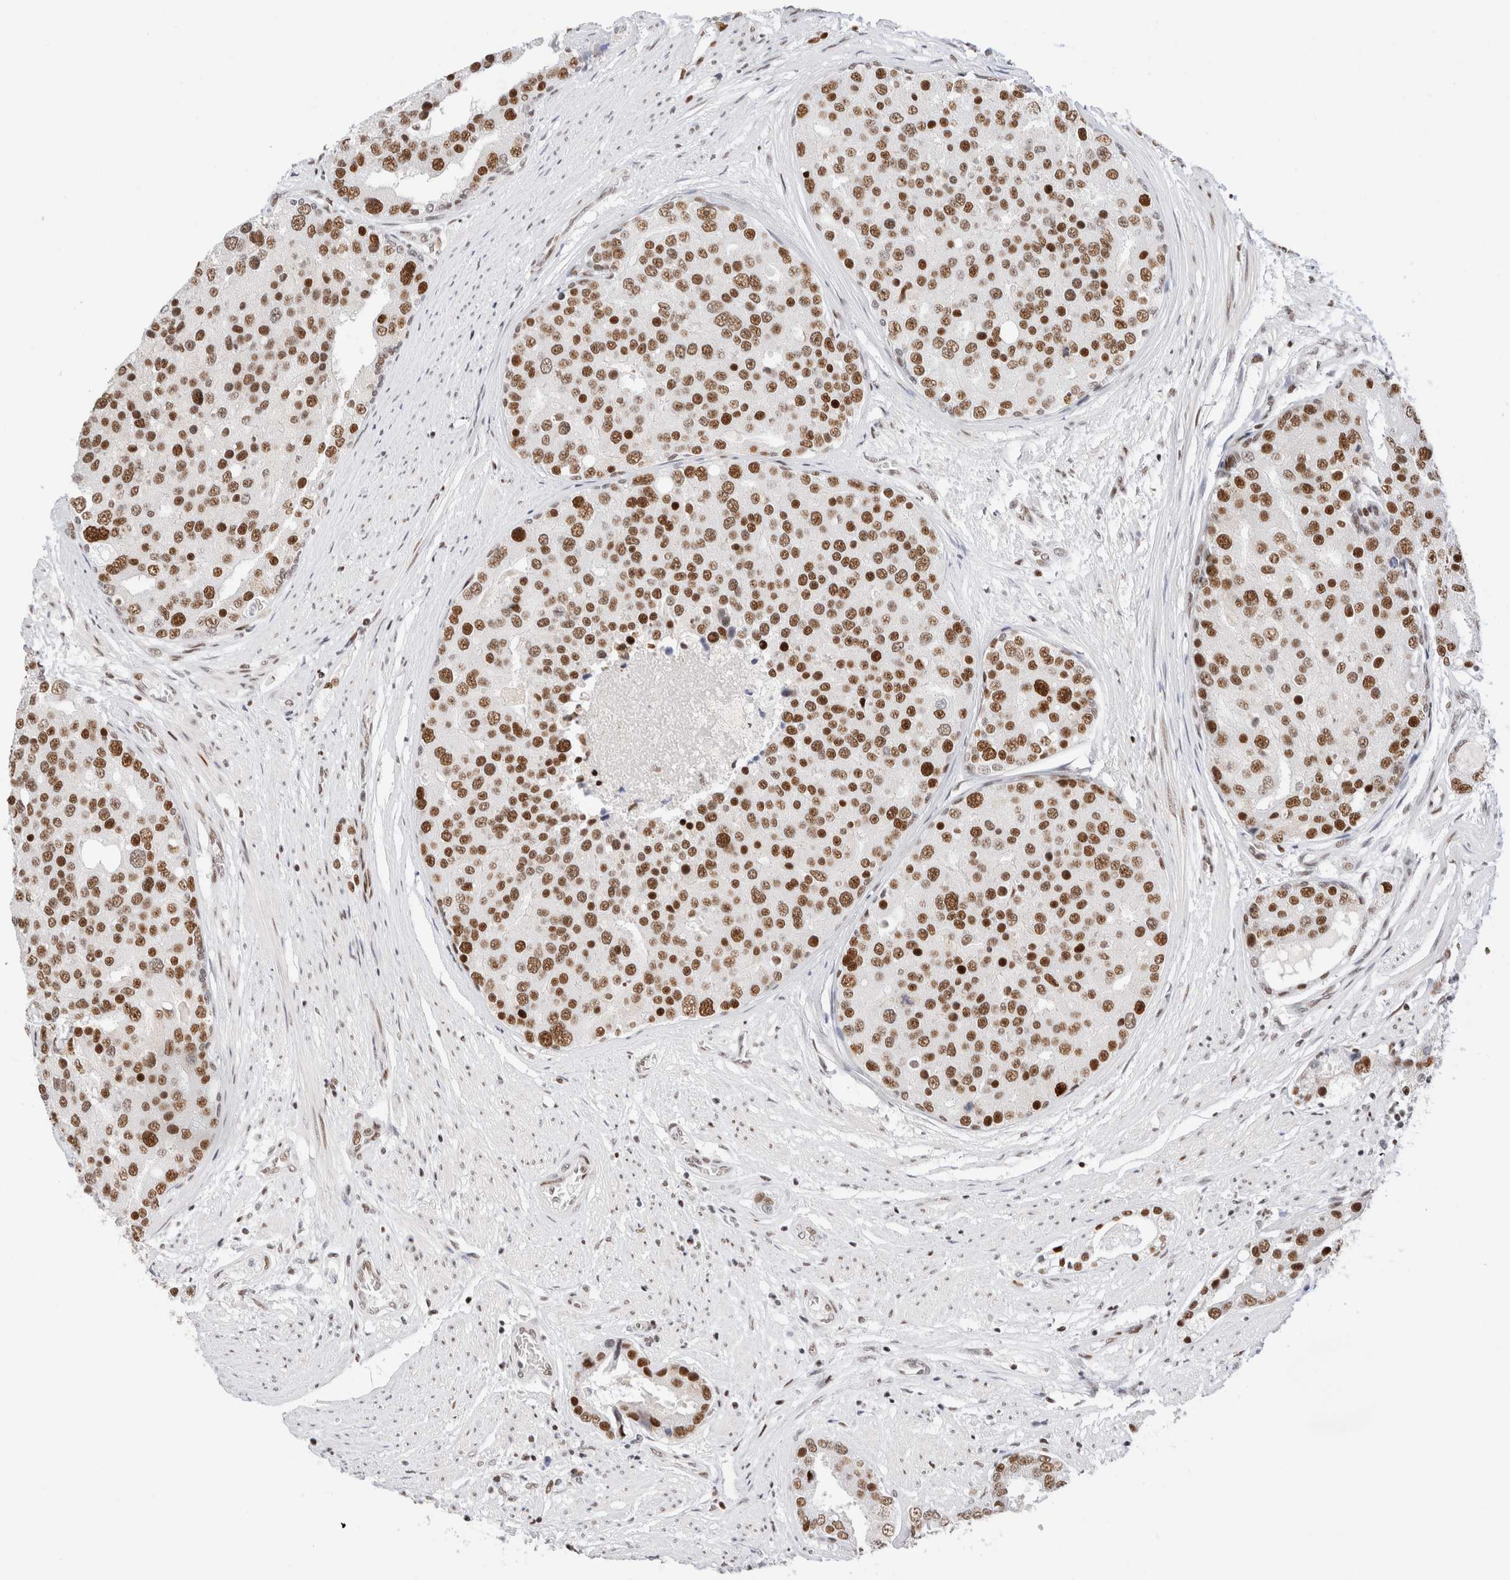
{"staining": {"intensity": "moderate", "quantity": ">75%", "location": "nuclear"}, "tissue": "prostate cancer", "cell_type": "Tumor cells", "image_type": "cancer", "snomed": [{"axis": "morphology", "description": "Adenocarcinoma, High grade"}, {"axis": "topography", "description": "Prostate"}], "caption": "Tumor cells exhibit medium levels of moderate nuclear expression in about >75% of cells in prostate cancer. The protein is stained brown, and the nuclei are stained in blue (DAB (3,3'-diaminobenzidine) IHC with brightfield microscopy, high magnification).", "gene": "ZNF282", "patient": {"sex": "male", "age": 50}}